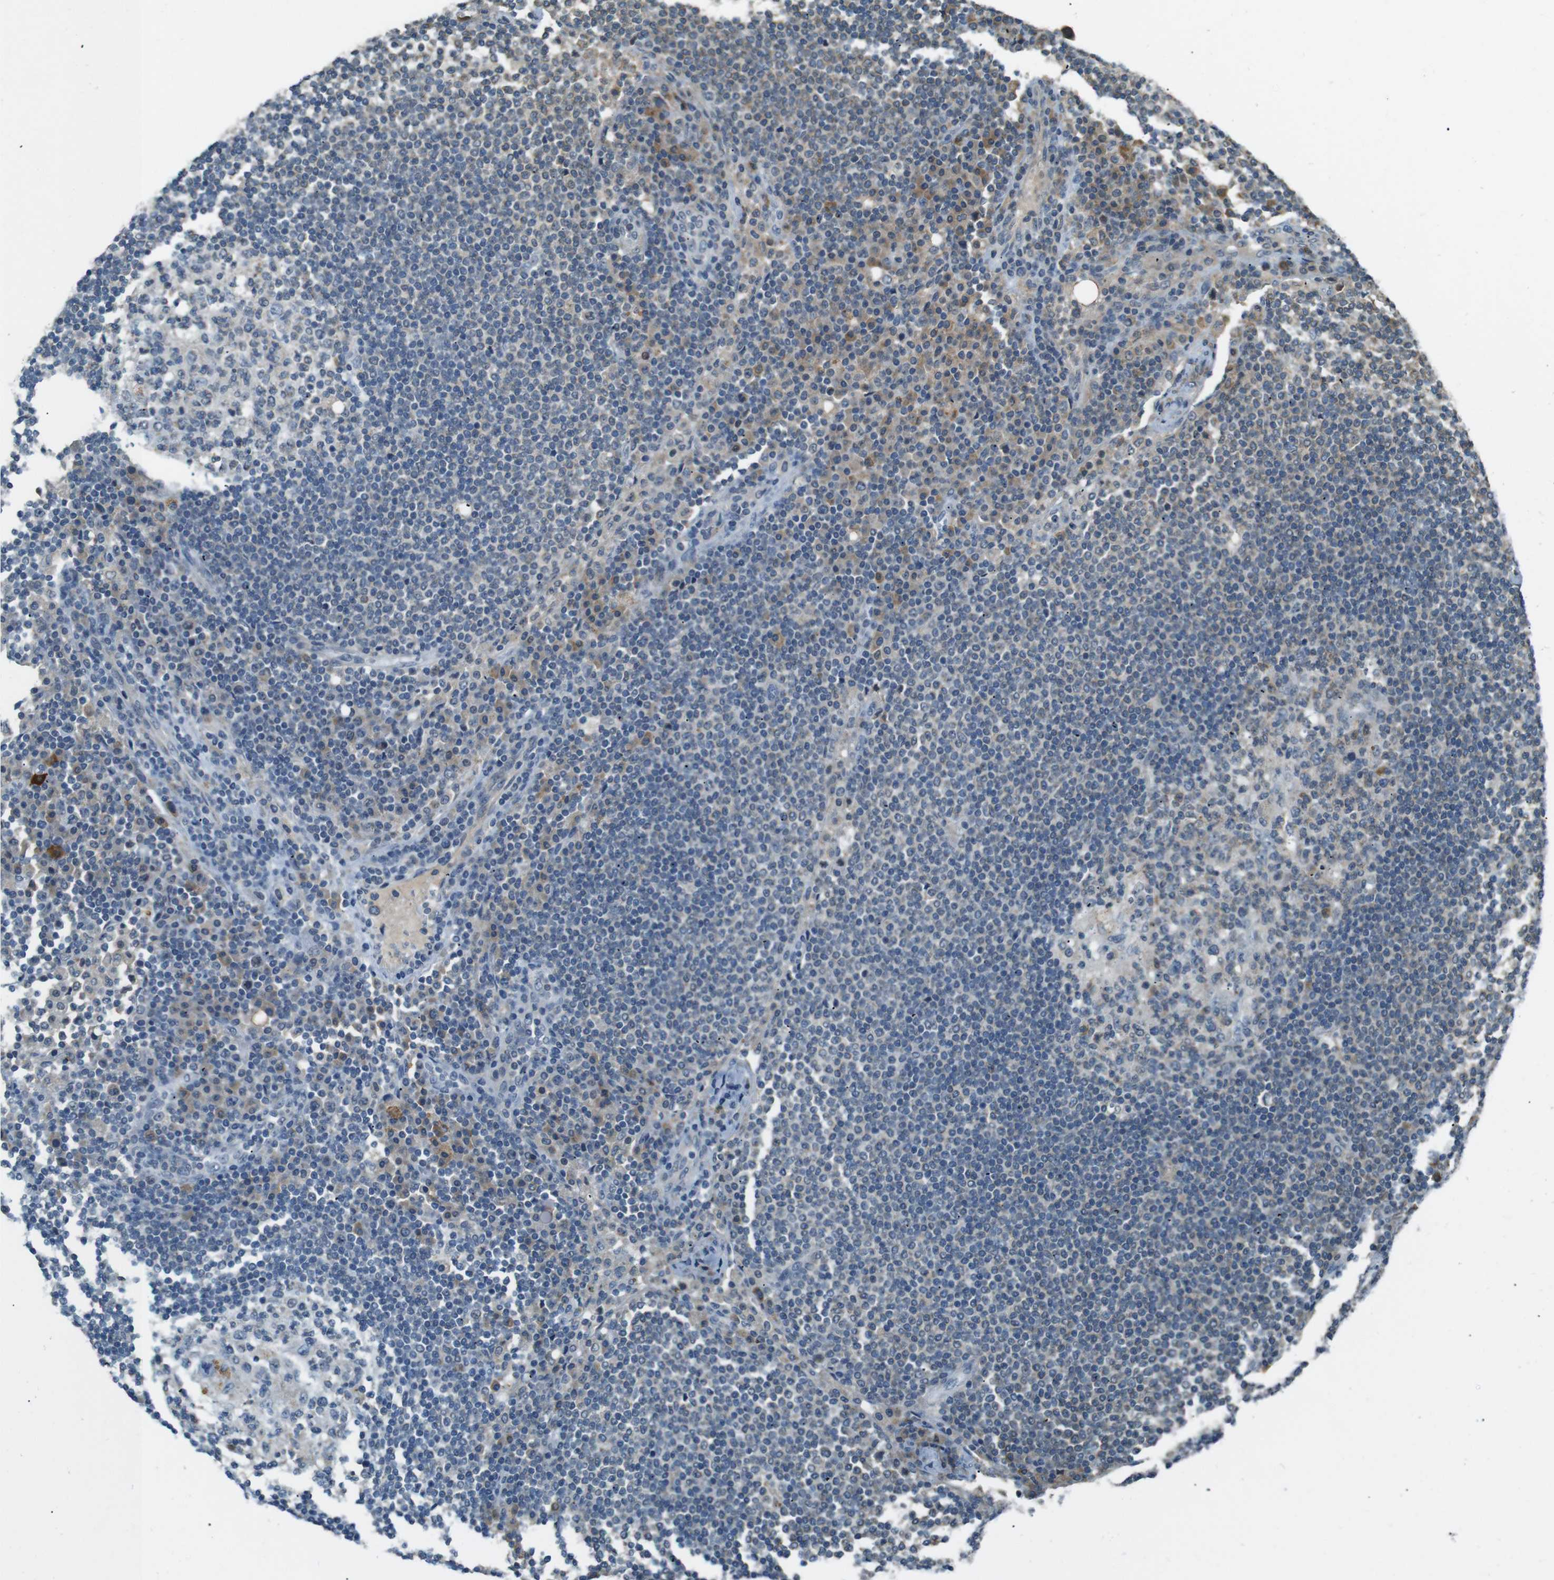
{"staining": {"intensity": "negative", "quantity": "none", "location": "none"}, "tissue": "lymph node", "cell_type": "Germinal center cells", "image_type": "normal", "snomed": [{"axis": "morphology", "description": "Normal tissue, NOS"}, {"axis": "topography", "description": "Lymph node"}], "caption": "Germinal center cells are negative for protein expression in normal human lymph node. (Brightfield microscopy of DAB (3,3'-diaminobenzidine) immunohistochemistry (IHC) at high magnification).", "gene": "MAGI2", "patient": {"sex": "female", "age": 53}}